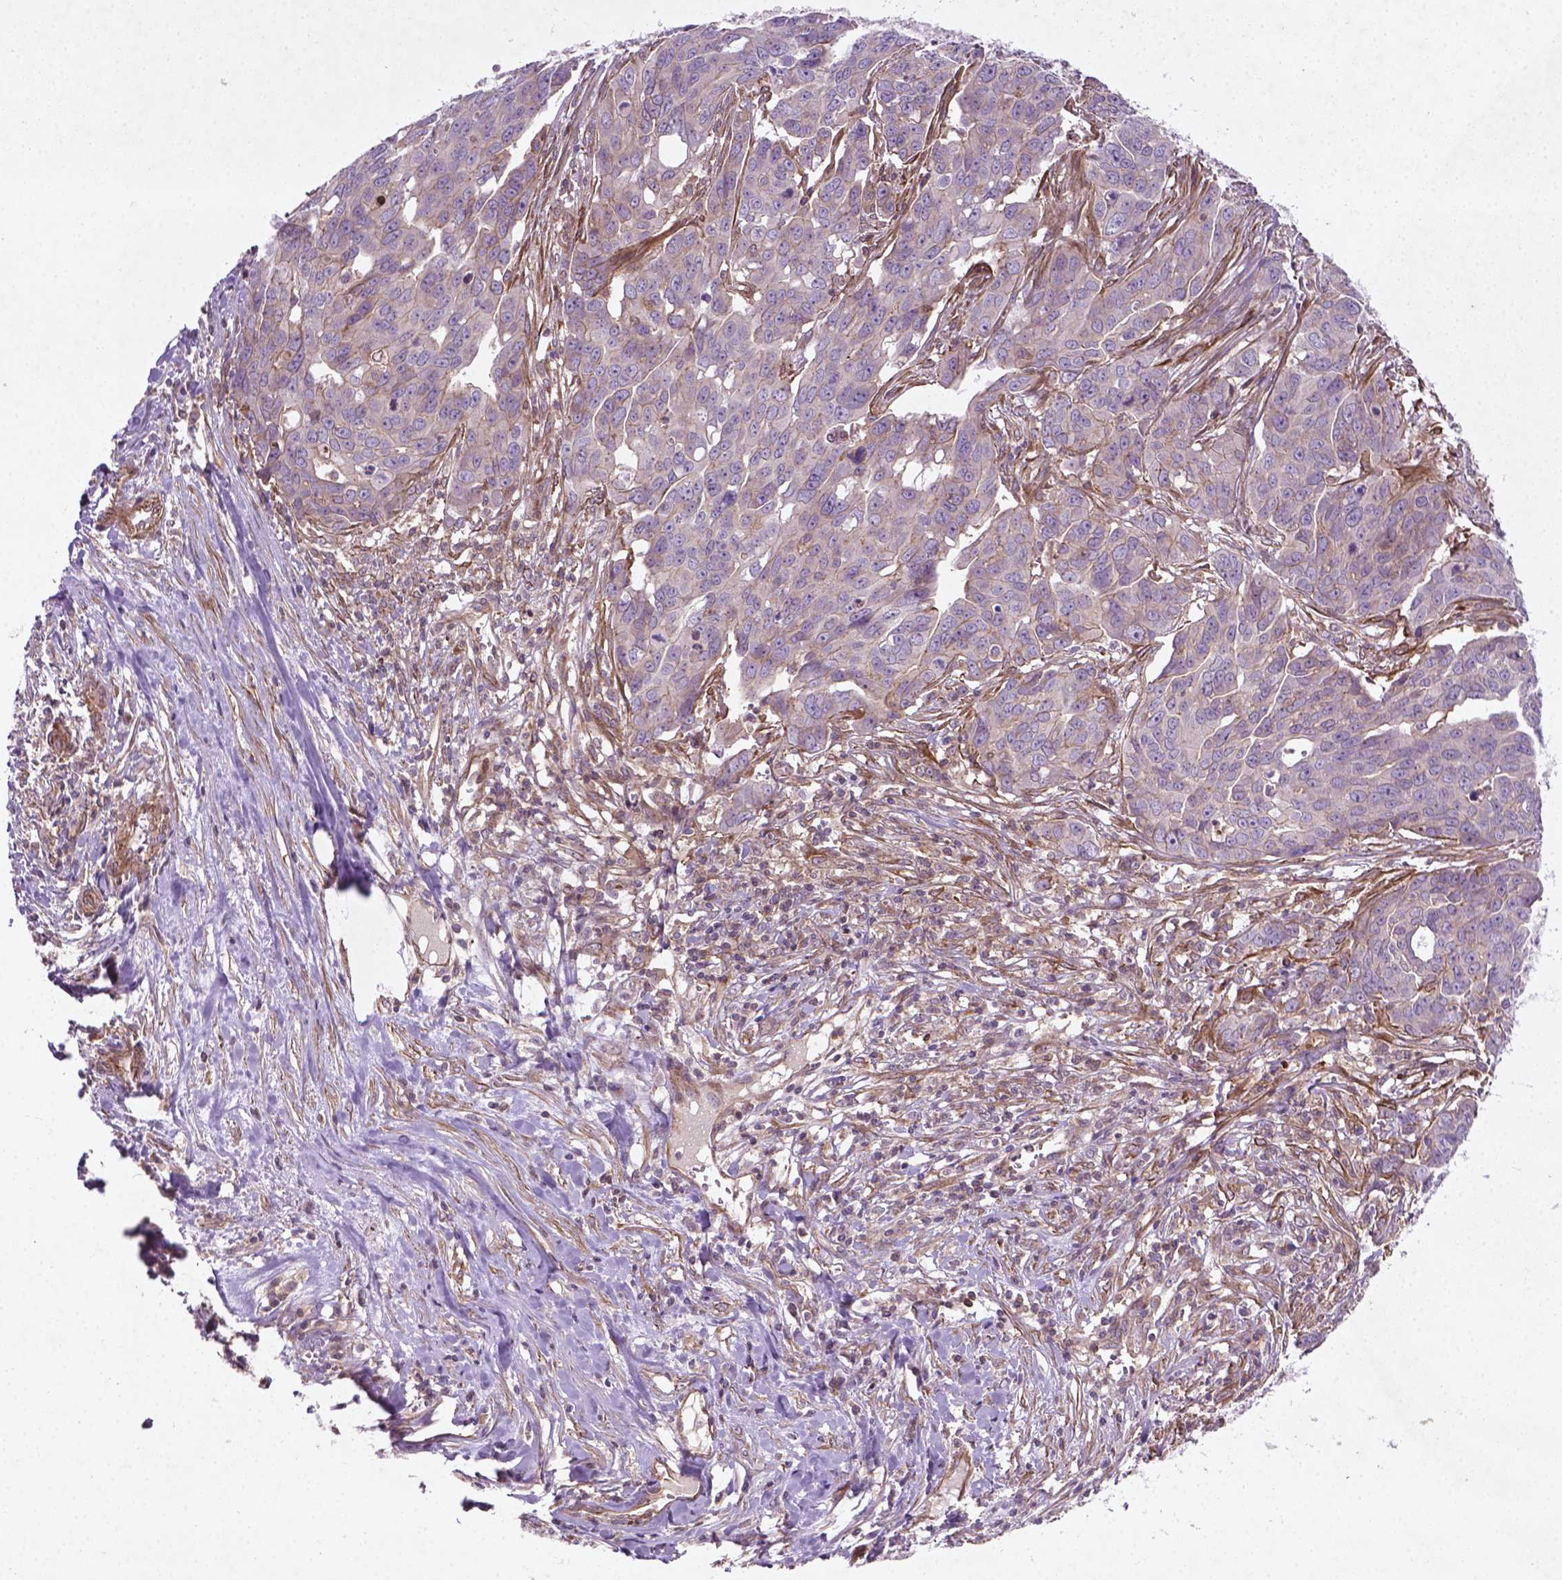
{"staining": {"intensity": "negative", "quantity": "none", "location": "none"}, "tissue": "ovarian cancer", "cell_type": "Tumor cells", "image_type": "cancer", "snomed": [{"axis": "morphology", "description": "Carcinoma, endometroid"}, {"axis": "topography", "description": "Ovary"}], "caption": "The image shows no significant staining in tumor cells of ovarian endometroid carcinoma.", "gene": "TCHP", "patient": {"sex": "female", "age": 78}}